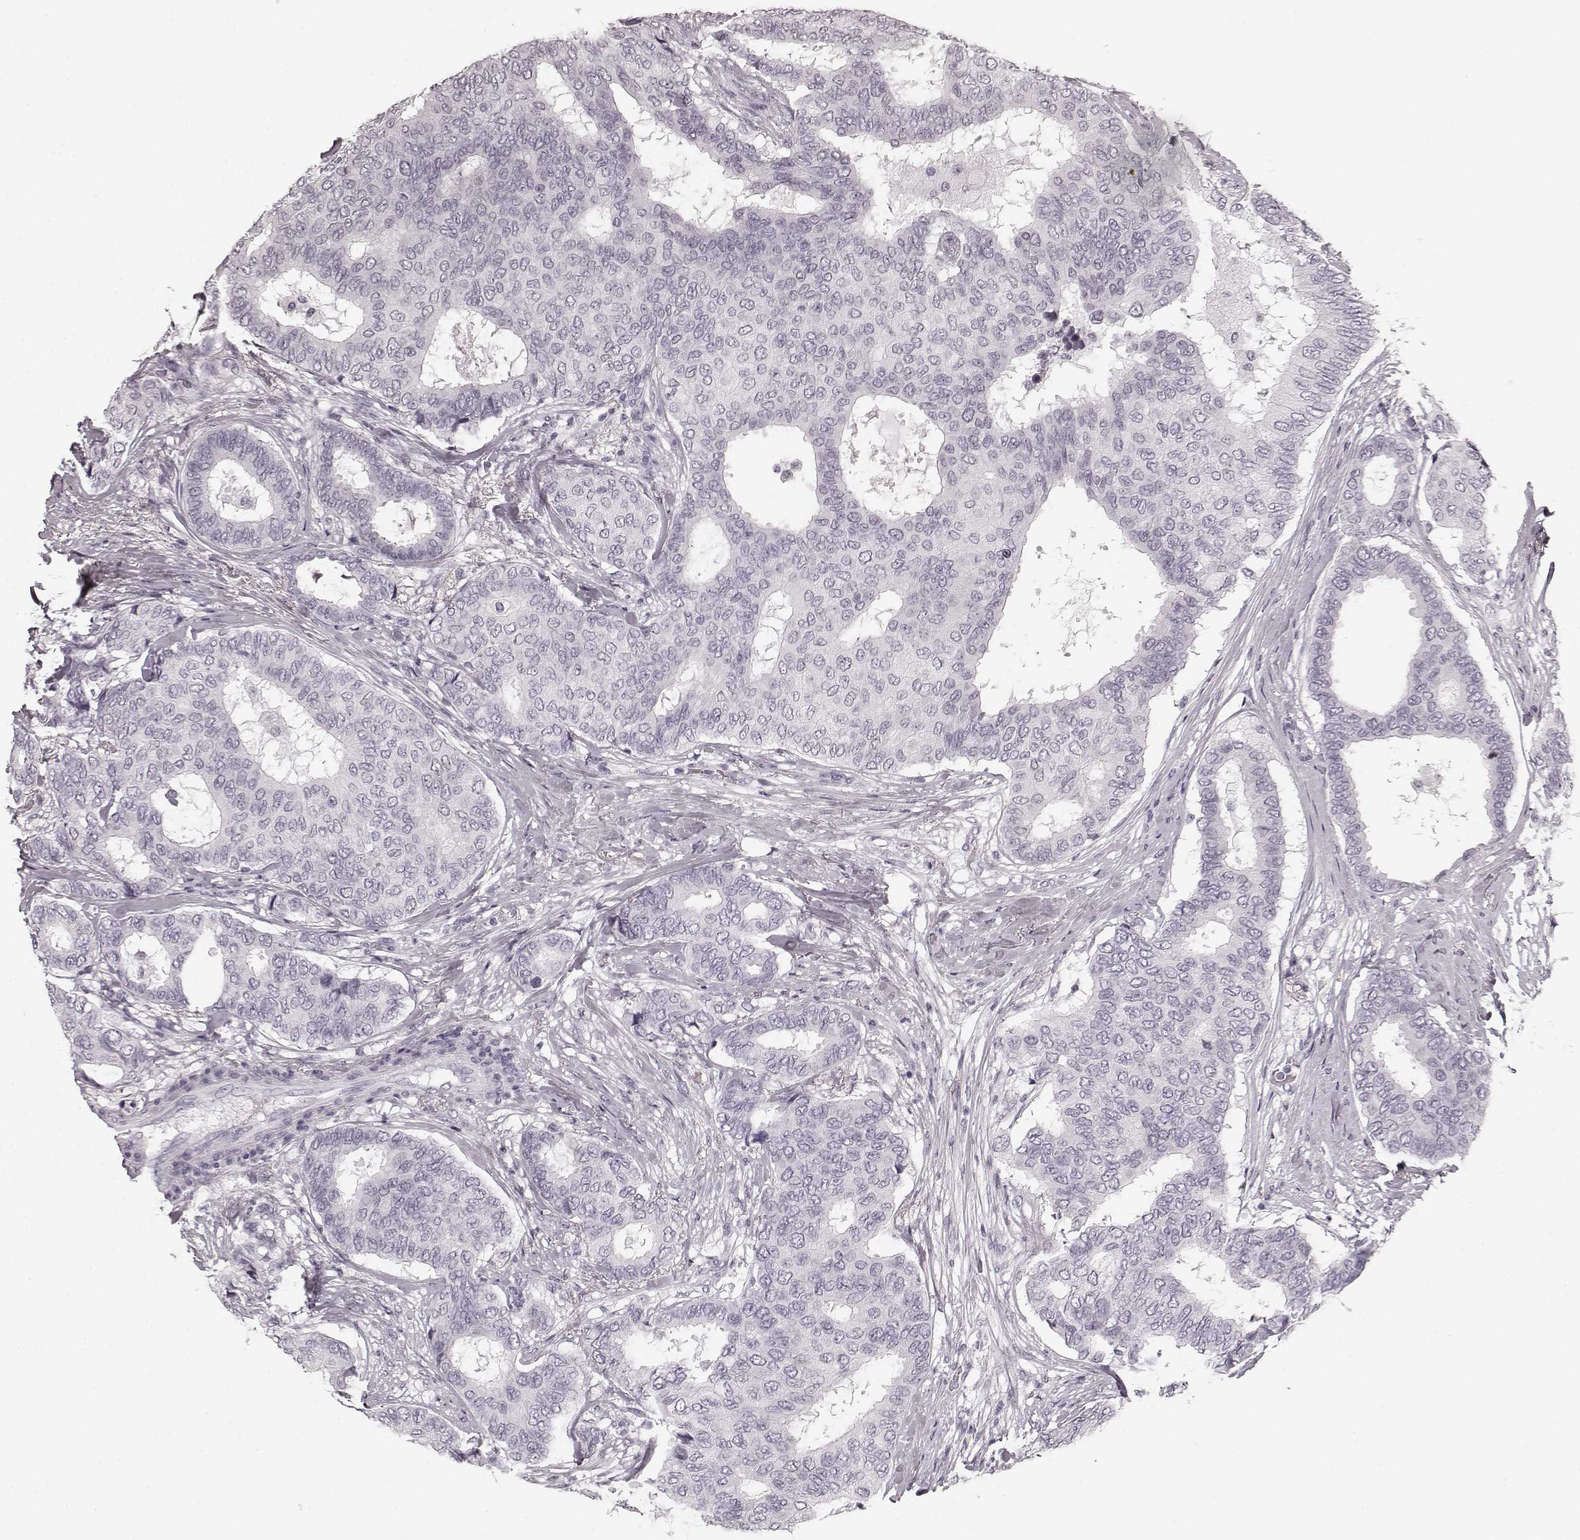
{"staining": {"intensity": "negative", "quantity": "none", "location": "none"}, "tissue": "breast cancer", "cell_type": "Tumor cells", "image_type": "cancer", "snomed": [{"axis": "morphology", "description": "Duct carcinoma"}, {"axis": "topography", "description": "Breast"}], "caption": "High power microscopy photomicrograph of an immunohistochemistry (IHC) photomicrograph of breast invasive ductal carcinoma, revealing no significant staining in tumor cells.", "gene": "TMPRSS15", "patient": {"sex": "female", "age": 75}}